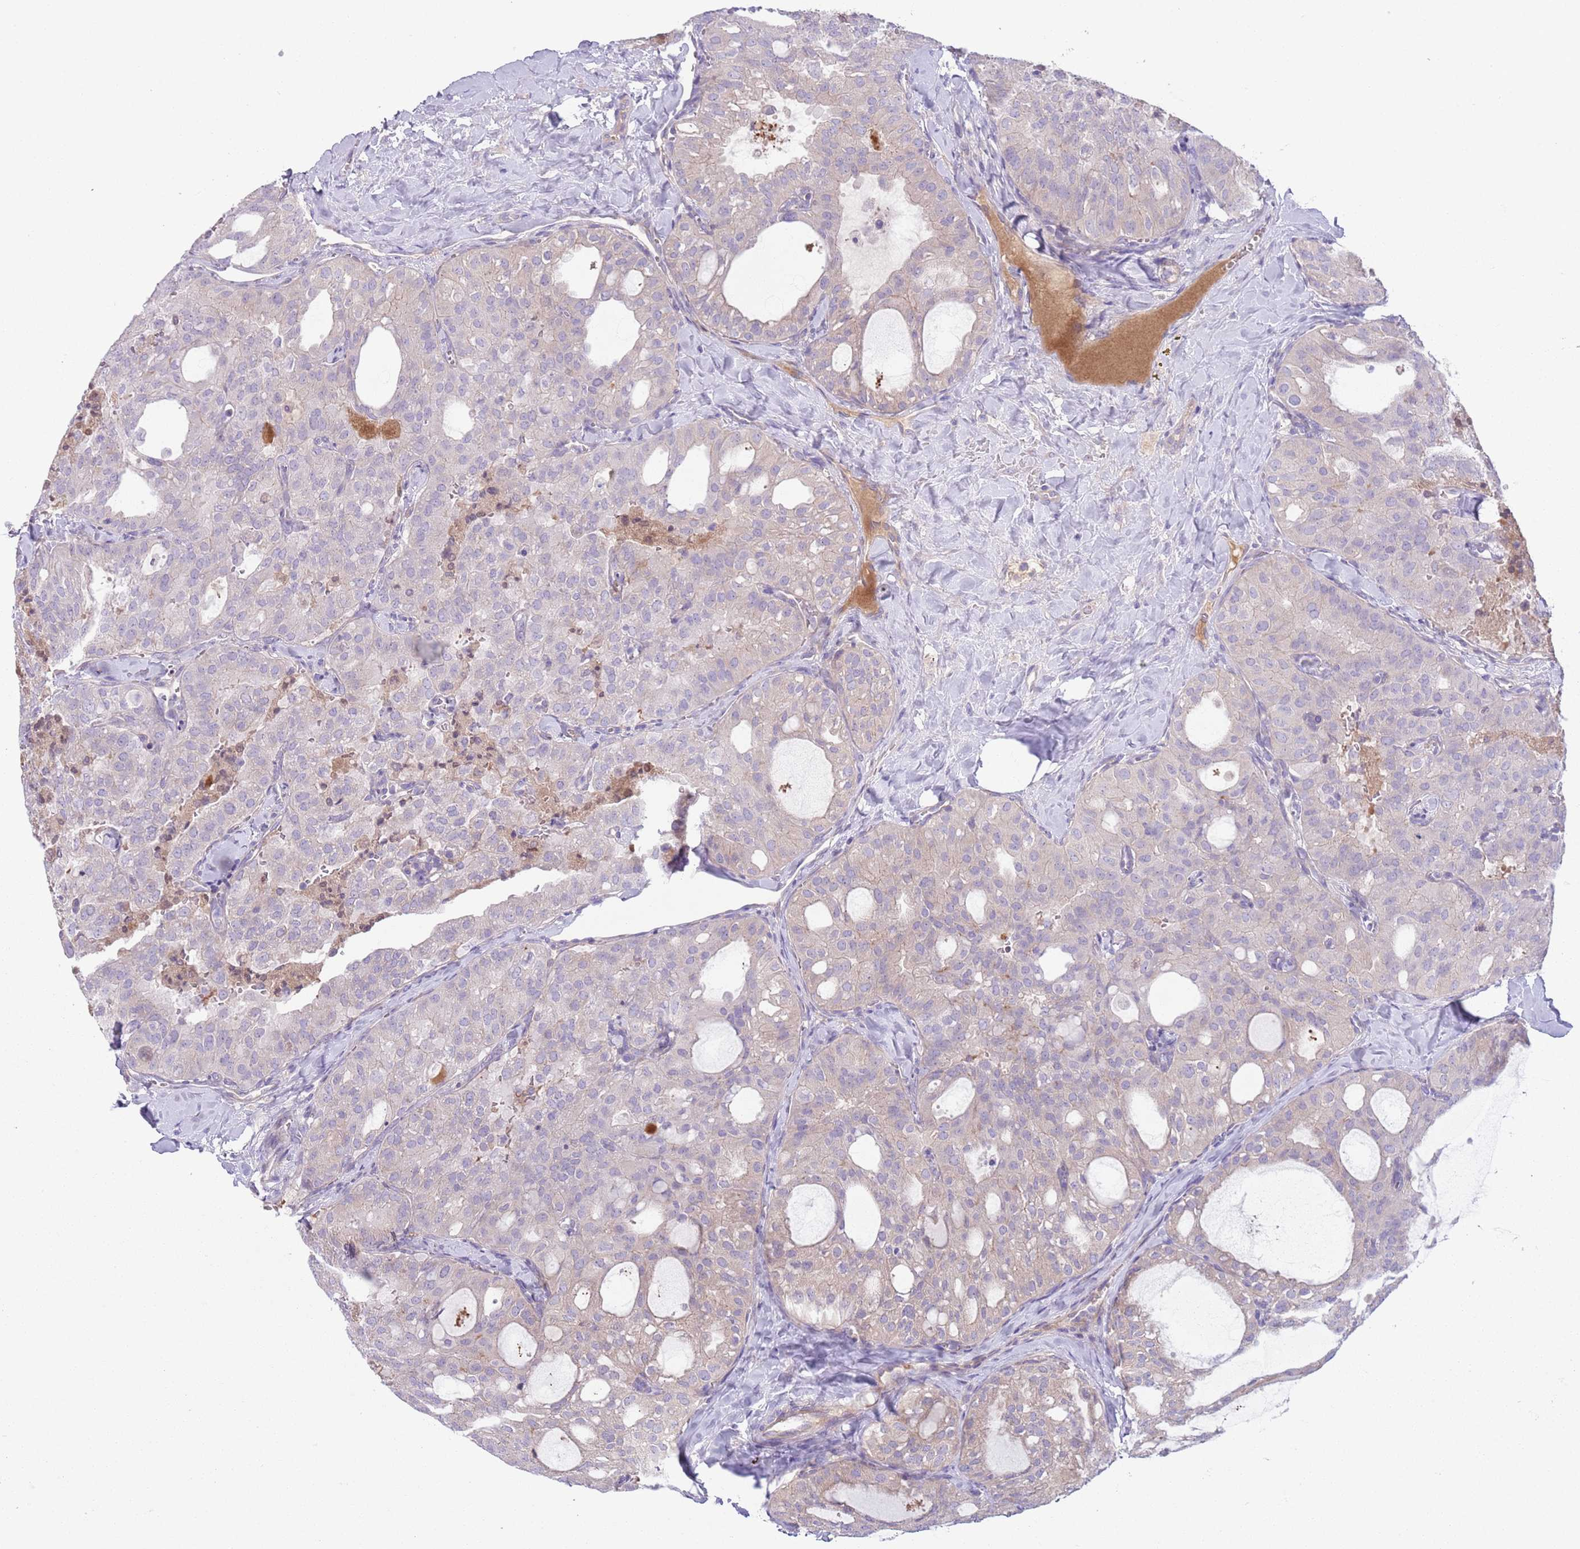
{"staining": {"intensity": "negative", "quantity": "none", "location": "none"}, "tissue": "thyroid cancer", "cell_type": "Tumor cells", "image_type": "cancer", "snomed": [{"axis": "morphology", "description": "Follicular adenoma carcinoma, NOS"}, {"axis": "topography", "description": "Thyroid gland"}], "caption": "Follicular adenoma carcinoma (thyroid) was stained to show a protein in brown. There is no significant staining in tumor cells.", "gene": "CFH", "patient": {"sex": "male", "age": 75}}